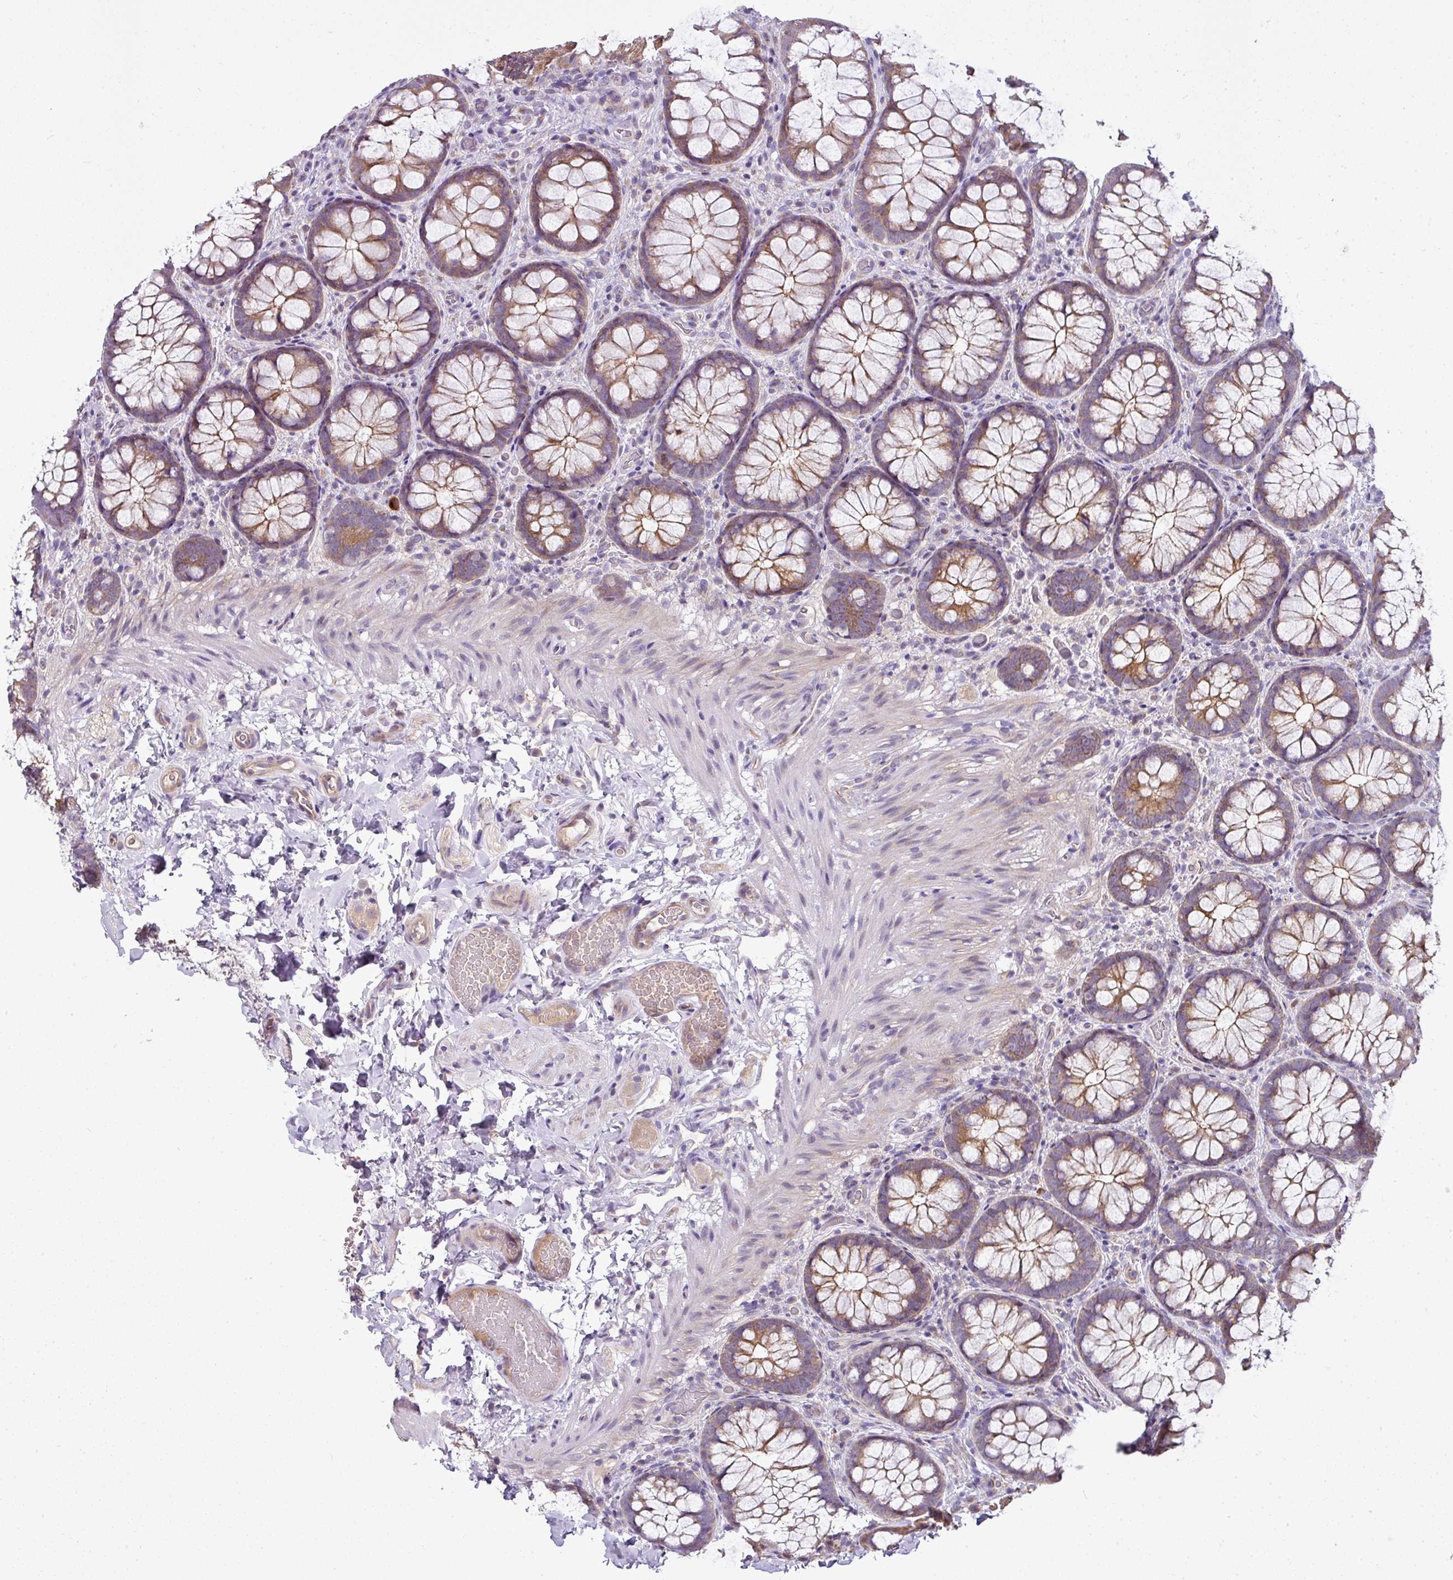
{"staining": {"intensity": "moderate", "quantity": ">75%", "location": "cytoplasmic/membranous"}, "tissue": "colon", "cell_type": "Endothelial cells", "image_type": "normal", "snomed": [{"axis": "morphology", "description": "Normal tissue, NOS"}, {"axis": "topography", "description": "Colon"}], "caption": "Endothelial cells show medium levels of moderate cytoplasmic/membranous positivity in about >75% of cells in unremarkable human colon.", "gene": "GAN", "patient": {"sex": "male", "age": 46}}